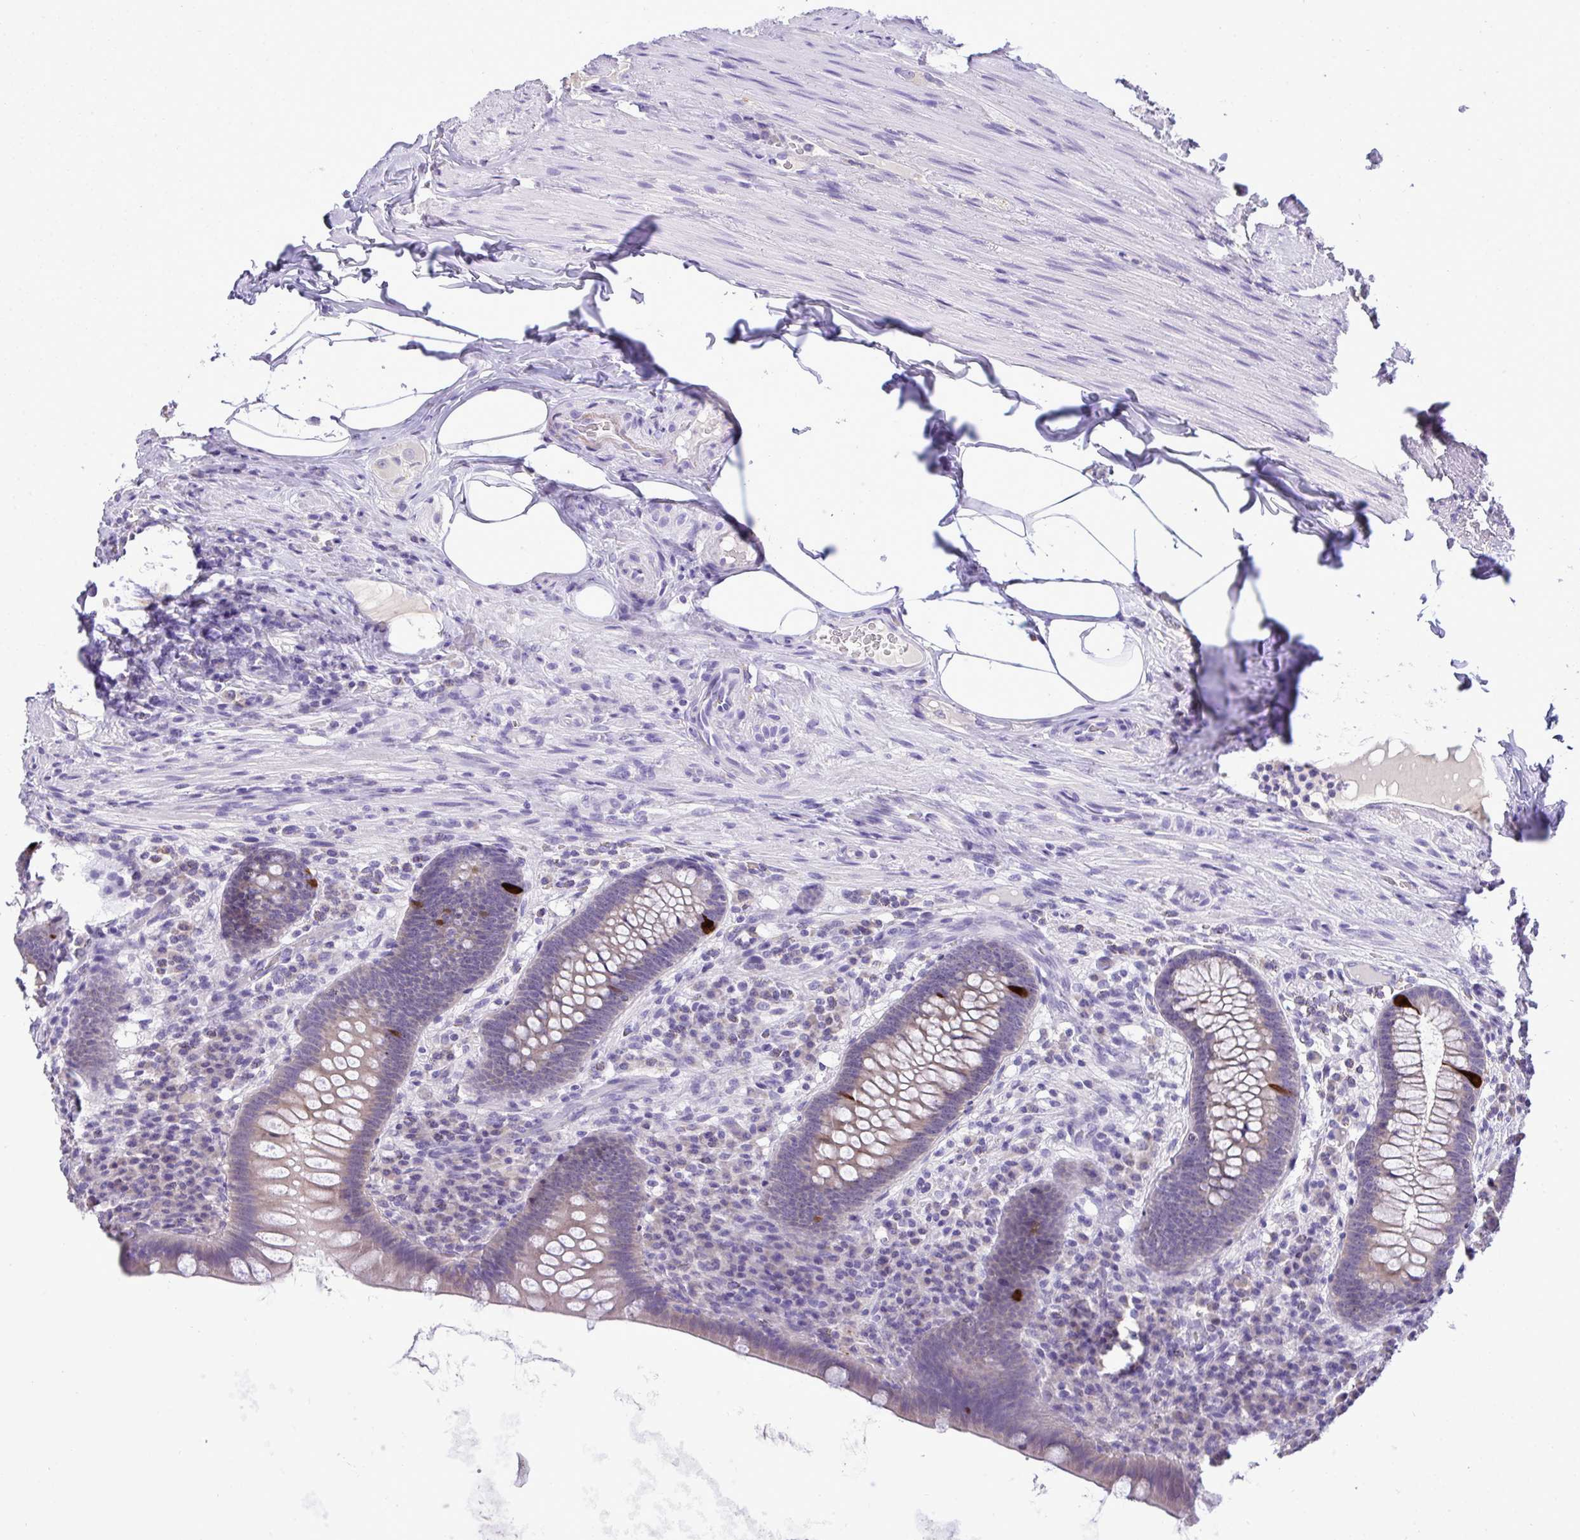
{"staining": {"intensity": "strong", "quantity": "<25%", "location": "cytoplasmic/membranous"}, "tissue": "appendix", "cell_type": "Glandular cells", "image_type": "normal", "snomed": [{"axis": "morphology", "description": "Normal tissue, NOS"}, {"axis": "topography", "description": "Appendix"}], "caption": "Appendix stained with a brown dye reveals strong cytoplasmic/membranous positive positivity in about <25% of glandular cells.", "gene": "ST8SIA2", "patient": {"sex": "male", "age": 71}}